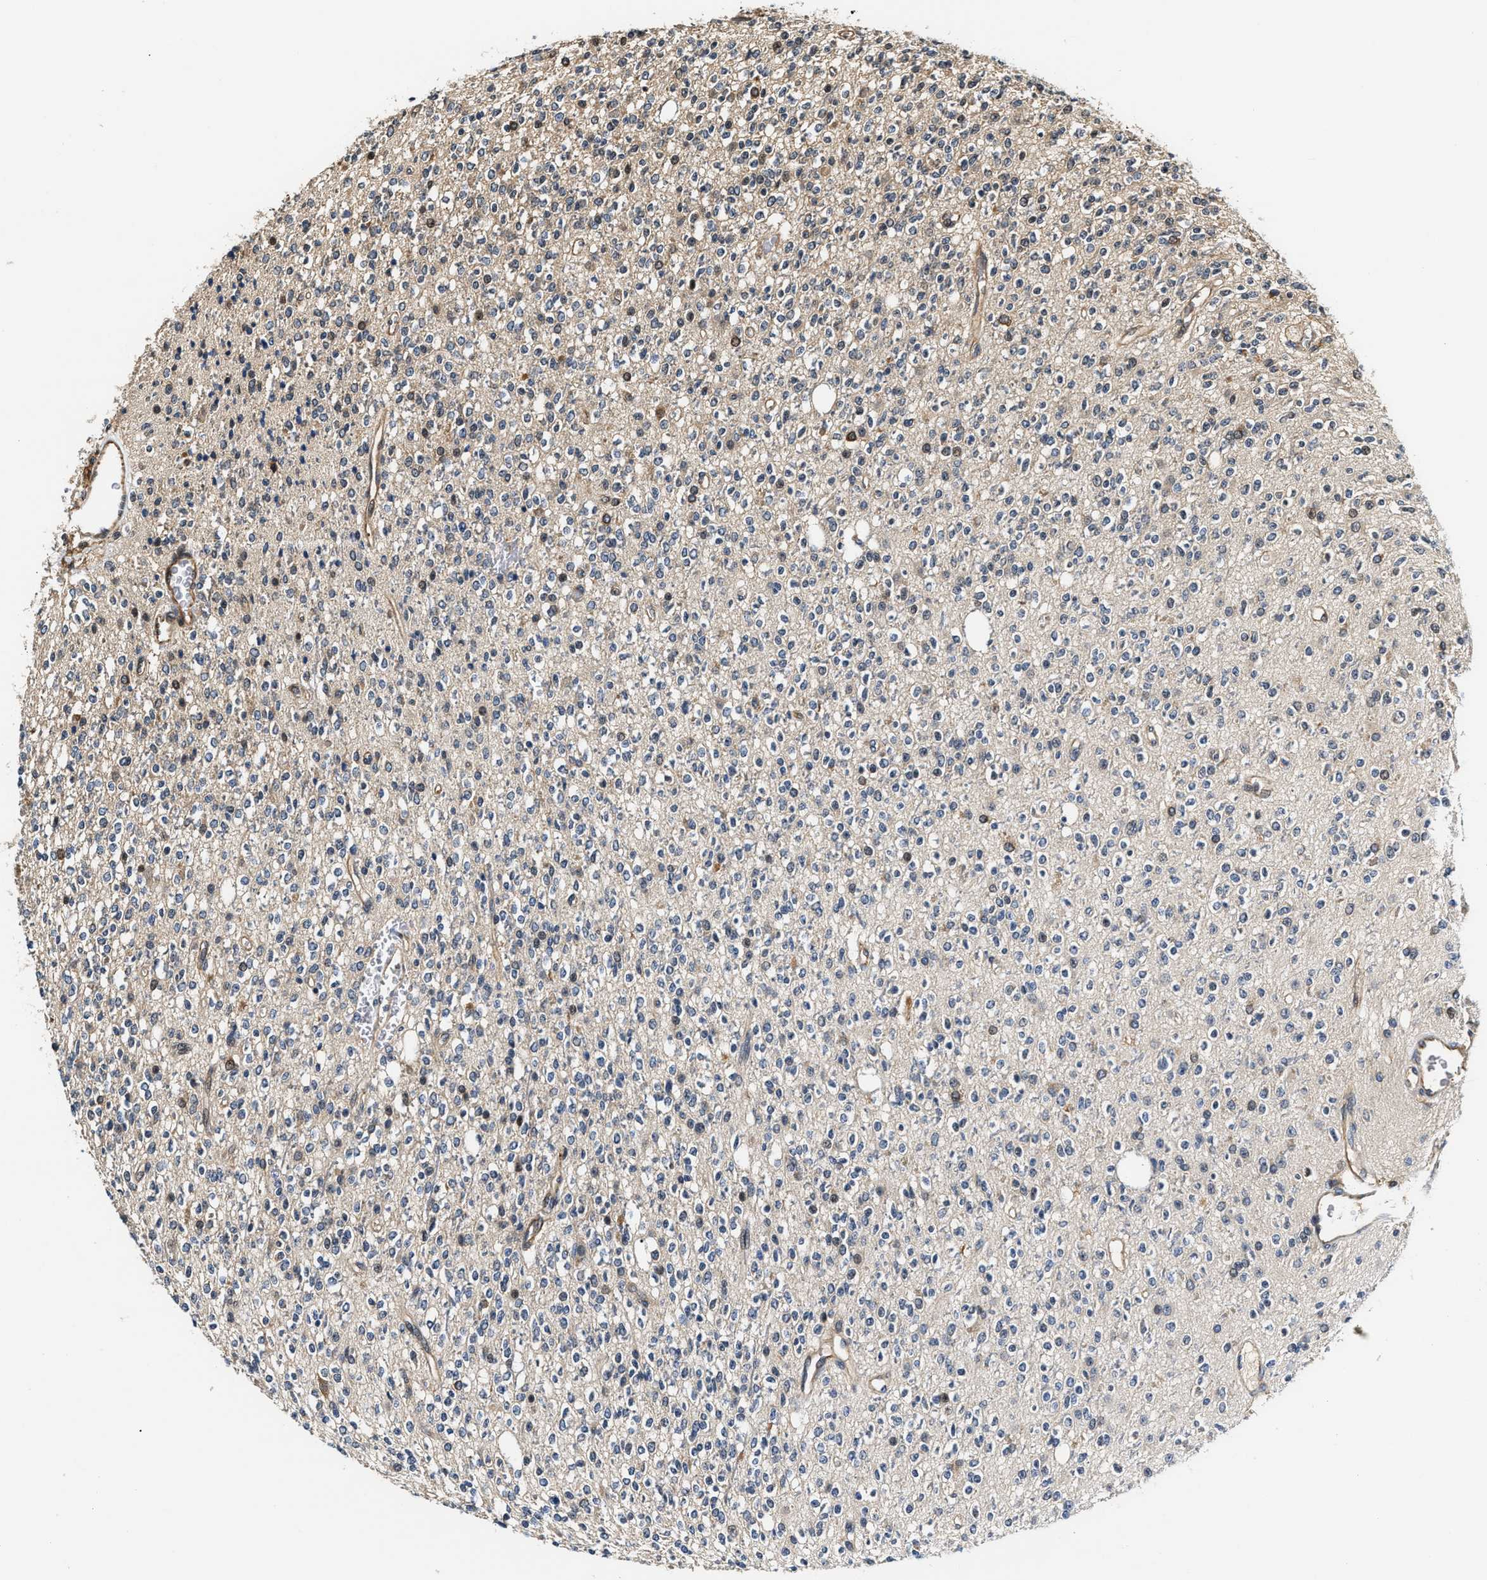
{"staining": {"intensity": "negative", "quantity": "none", "location": "none"}, "tissue": "glioma", "cell_type": "Tumor cells", "image_type": "cancer", "snomed": [{"axis": "morphology", "description": "Glioma, malignant, High grade"}, {"axis": "topography", "description": "Brain"}], "caption": "This is a micrograph of immunohistochemistry (IHC) staining of malignant glioma (high-grade), which shows no staining in tumor cells.", "gene": "TUT7", "patient": {"sex": "male", "age": 34}}